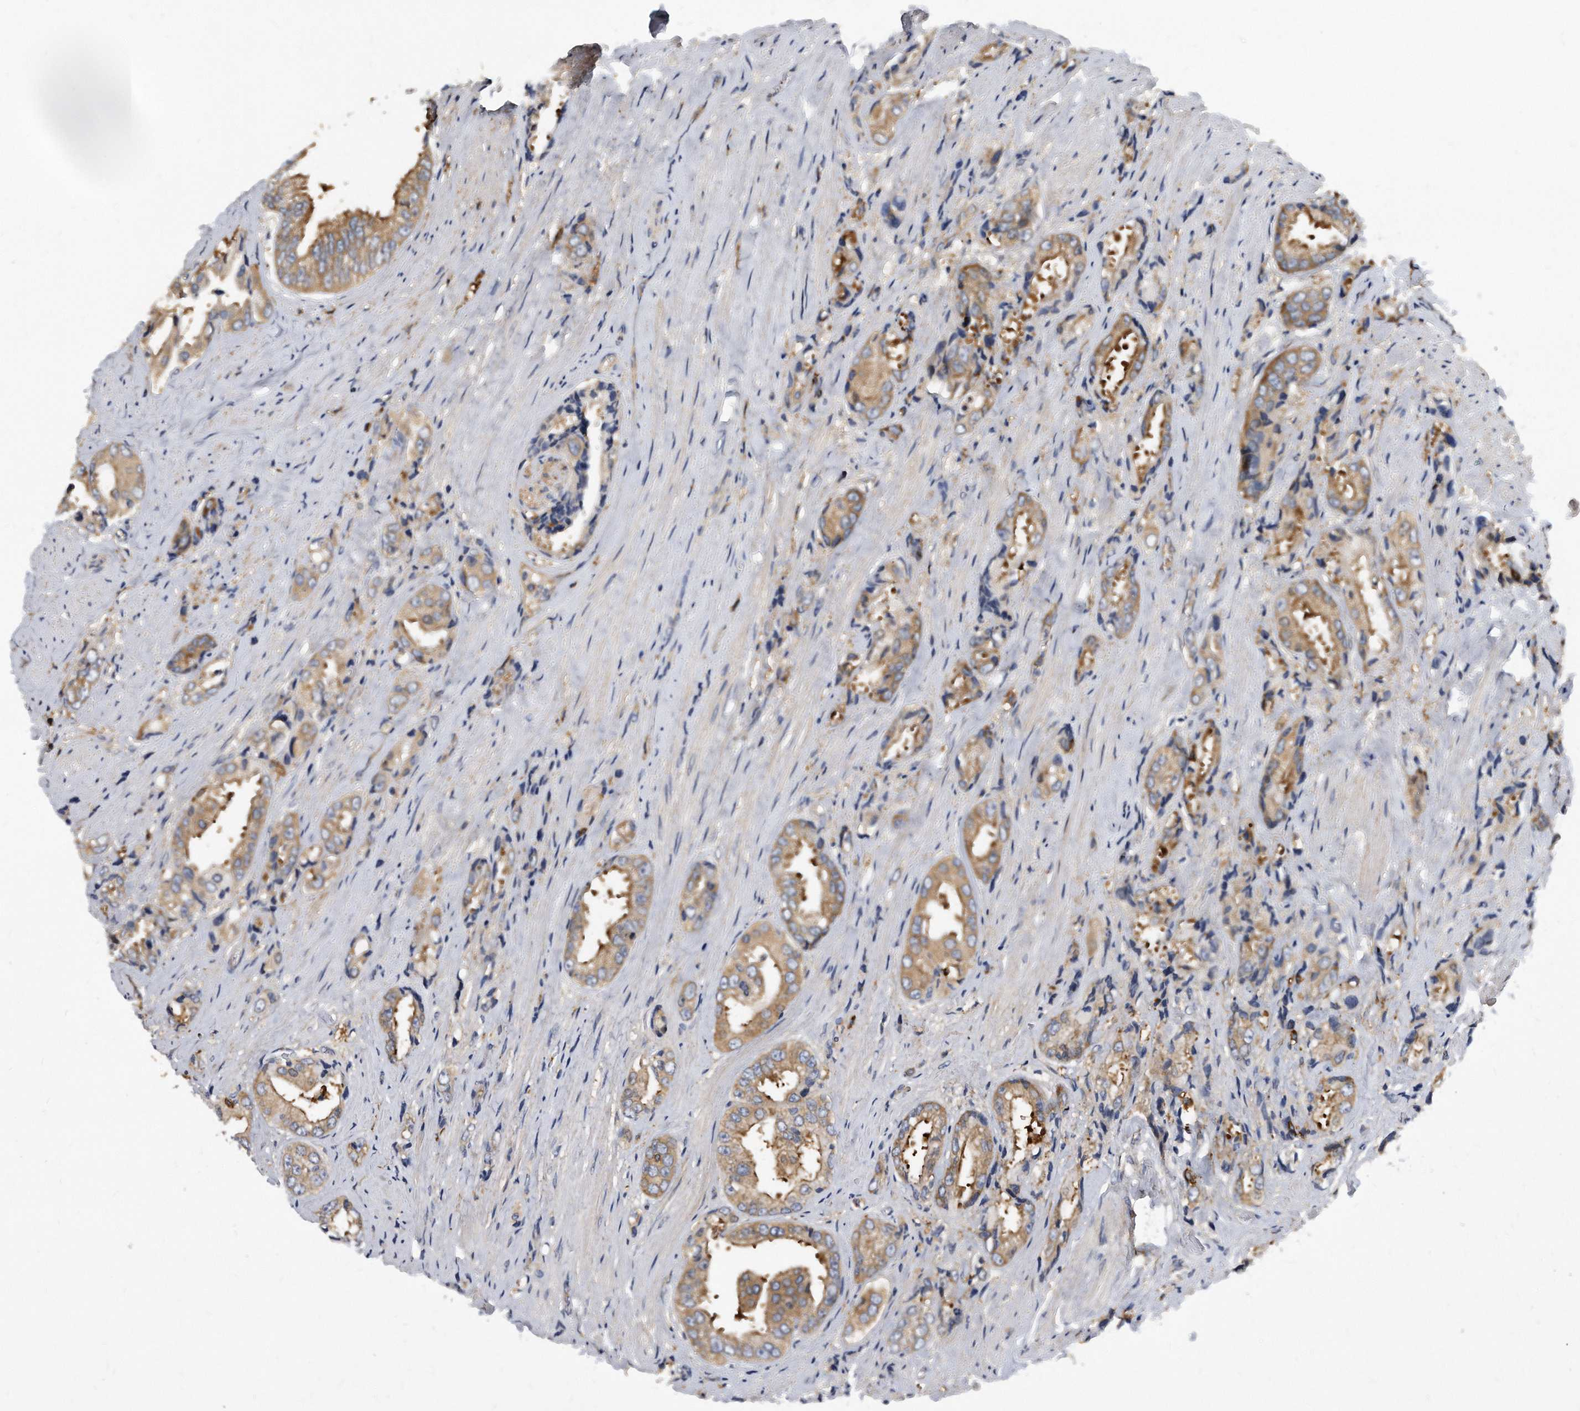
{"staining": {"intensity": "weak", "quantity": ">75%", "location": "cytoplasmic/membranous"}, "tissue": "prostate cancer", "cell_type": "Tumor cells", "image_type": "cancer", "snomed": [{"axis": "morphology", "description": "Adenocarcinoma, High grade"}, {"axis": "topography", "description": "Prostate"}], "caption": "Prostate adenocarcinoma (high-grade) tissue reveals weak cytoplasmic/membranous expression in about >75% of tumor cells, visualized by immunohistochemistry.", "gene": "ATG5", "patient": {"sex": "male", "age": 61}}